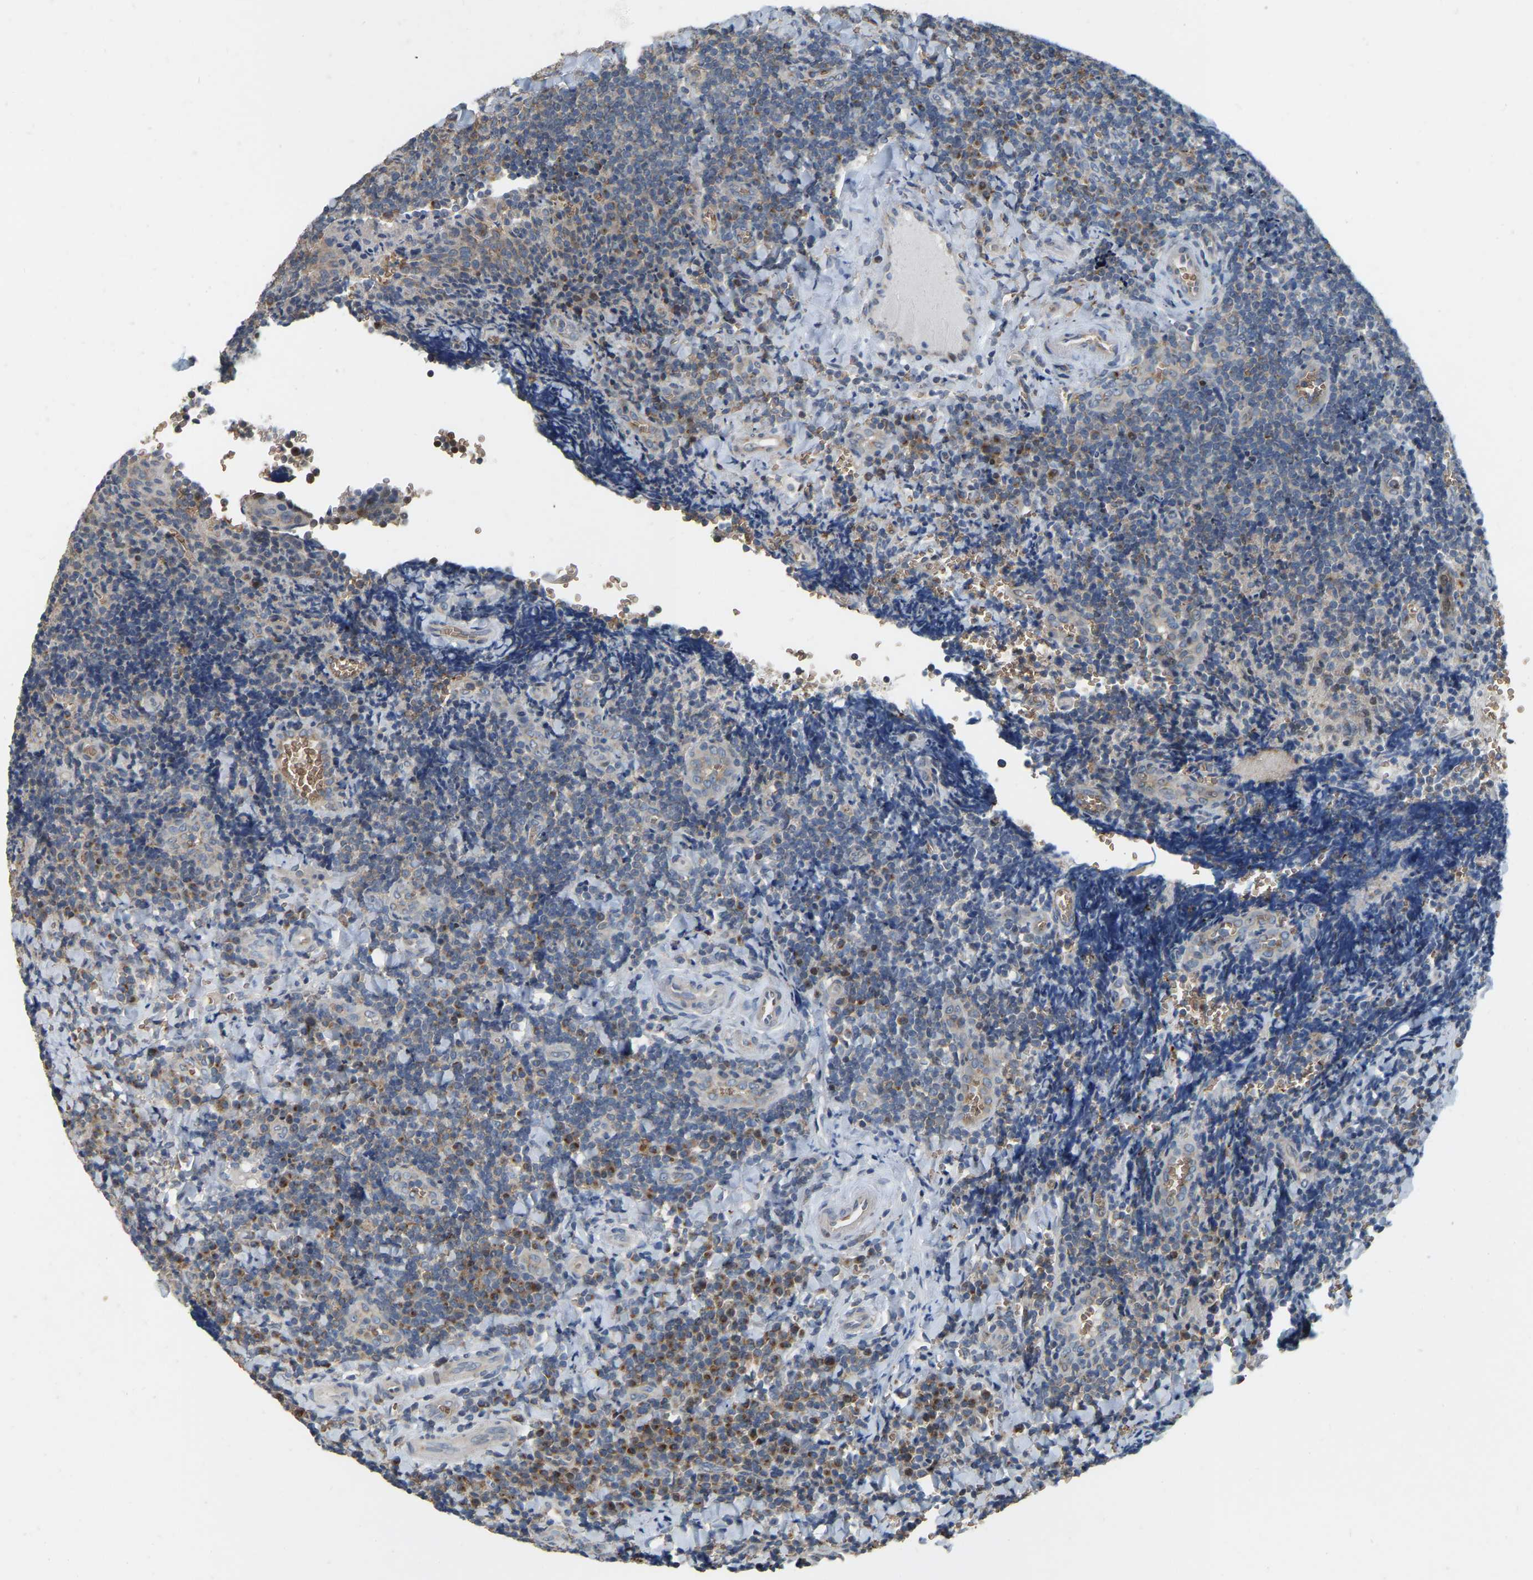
{"staining": {"intensity": "moderate", "quantity": ">75%", "location": "cytoplasmic/membranous"}, "tissue": "tonsil", "cell_type": "Germinal center cells", "image_type": "normal", "snomed": [{"axis": "morphology", "description": "Normal tissue, NOS"}, {"axis": "morphology", "description": "Inflammation, NOS"}, {"axis": "topography", "description": "Tonsil"}], "caption": "Immunohistochemistry (IHC) (DAB (3,3'-diaminobenzidine)) staining of unremarkable tonsil exhibits moderate cytoplasmic/membranous protein positivity in approximately >75% of germinal center cells.", "gene": "CFAP298", "patient": {"sex": "female", "age": 31}}